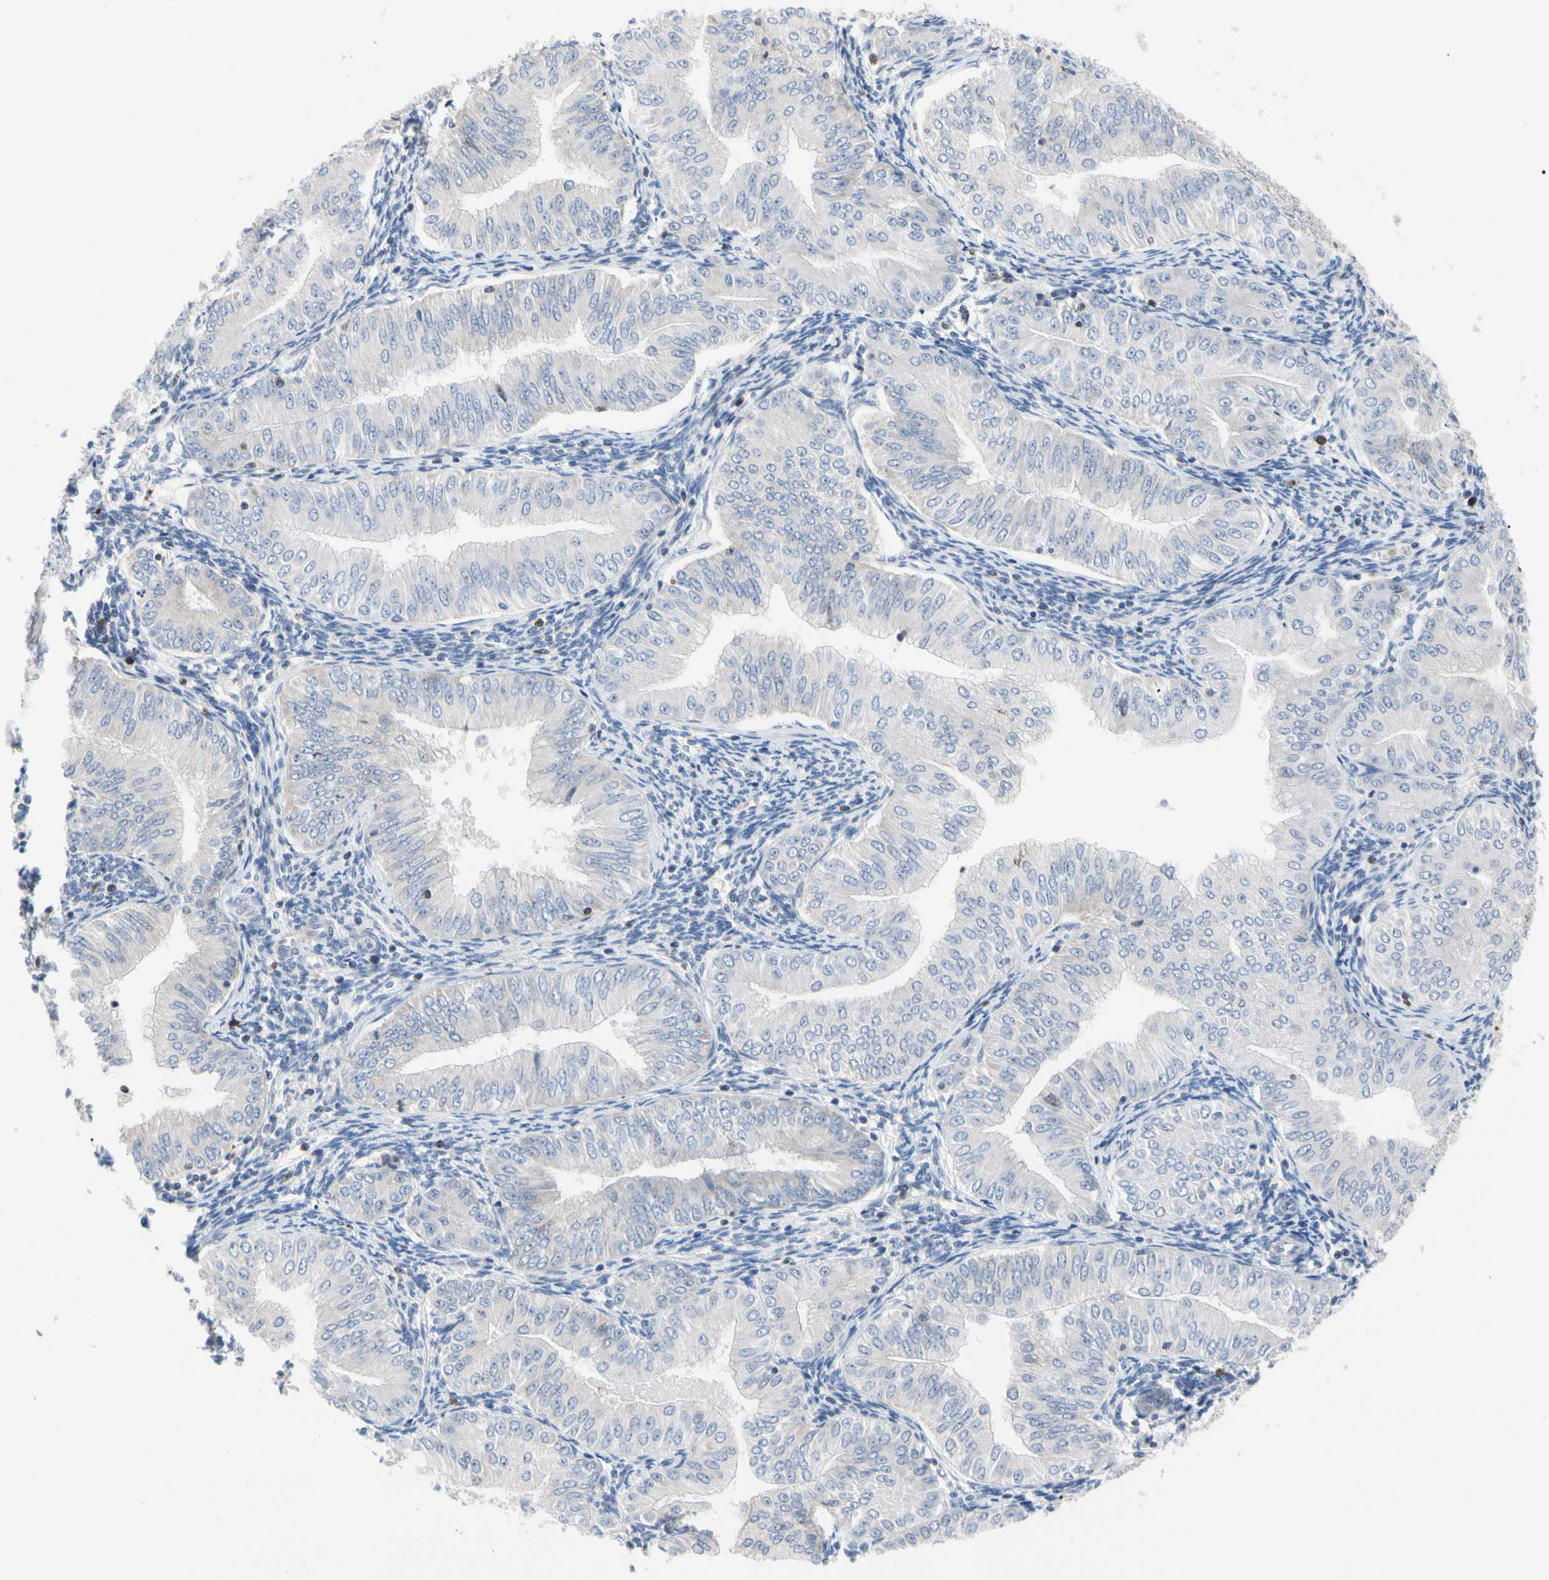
{"staining": {"intensity": "negative", "quantity": "none", "location": "none"}, "tissue": "endometrial cancer", "cell_type": "Tumor cells", "image_type": "cancer", "snomed": [{"axis": "morphology", "description": "Normal tissue, NOS"}, {"axis": "morphology", "description": "Adenocarcinoma, NOS"}, {"axis": "topography", "description": "Endometrium"}], "caption": "The IHC micrograph has no significant expression in tumor cells of endometrial cancer tissue.", "gene": "MCL1", "patient": {"sex": "female", "age": 53}}